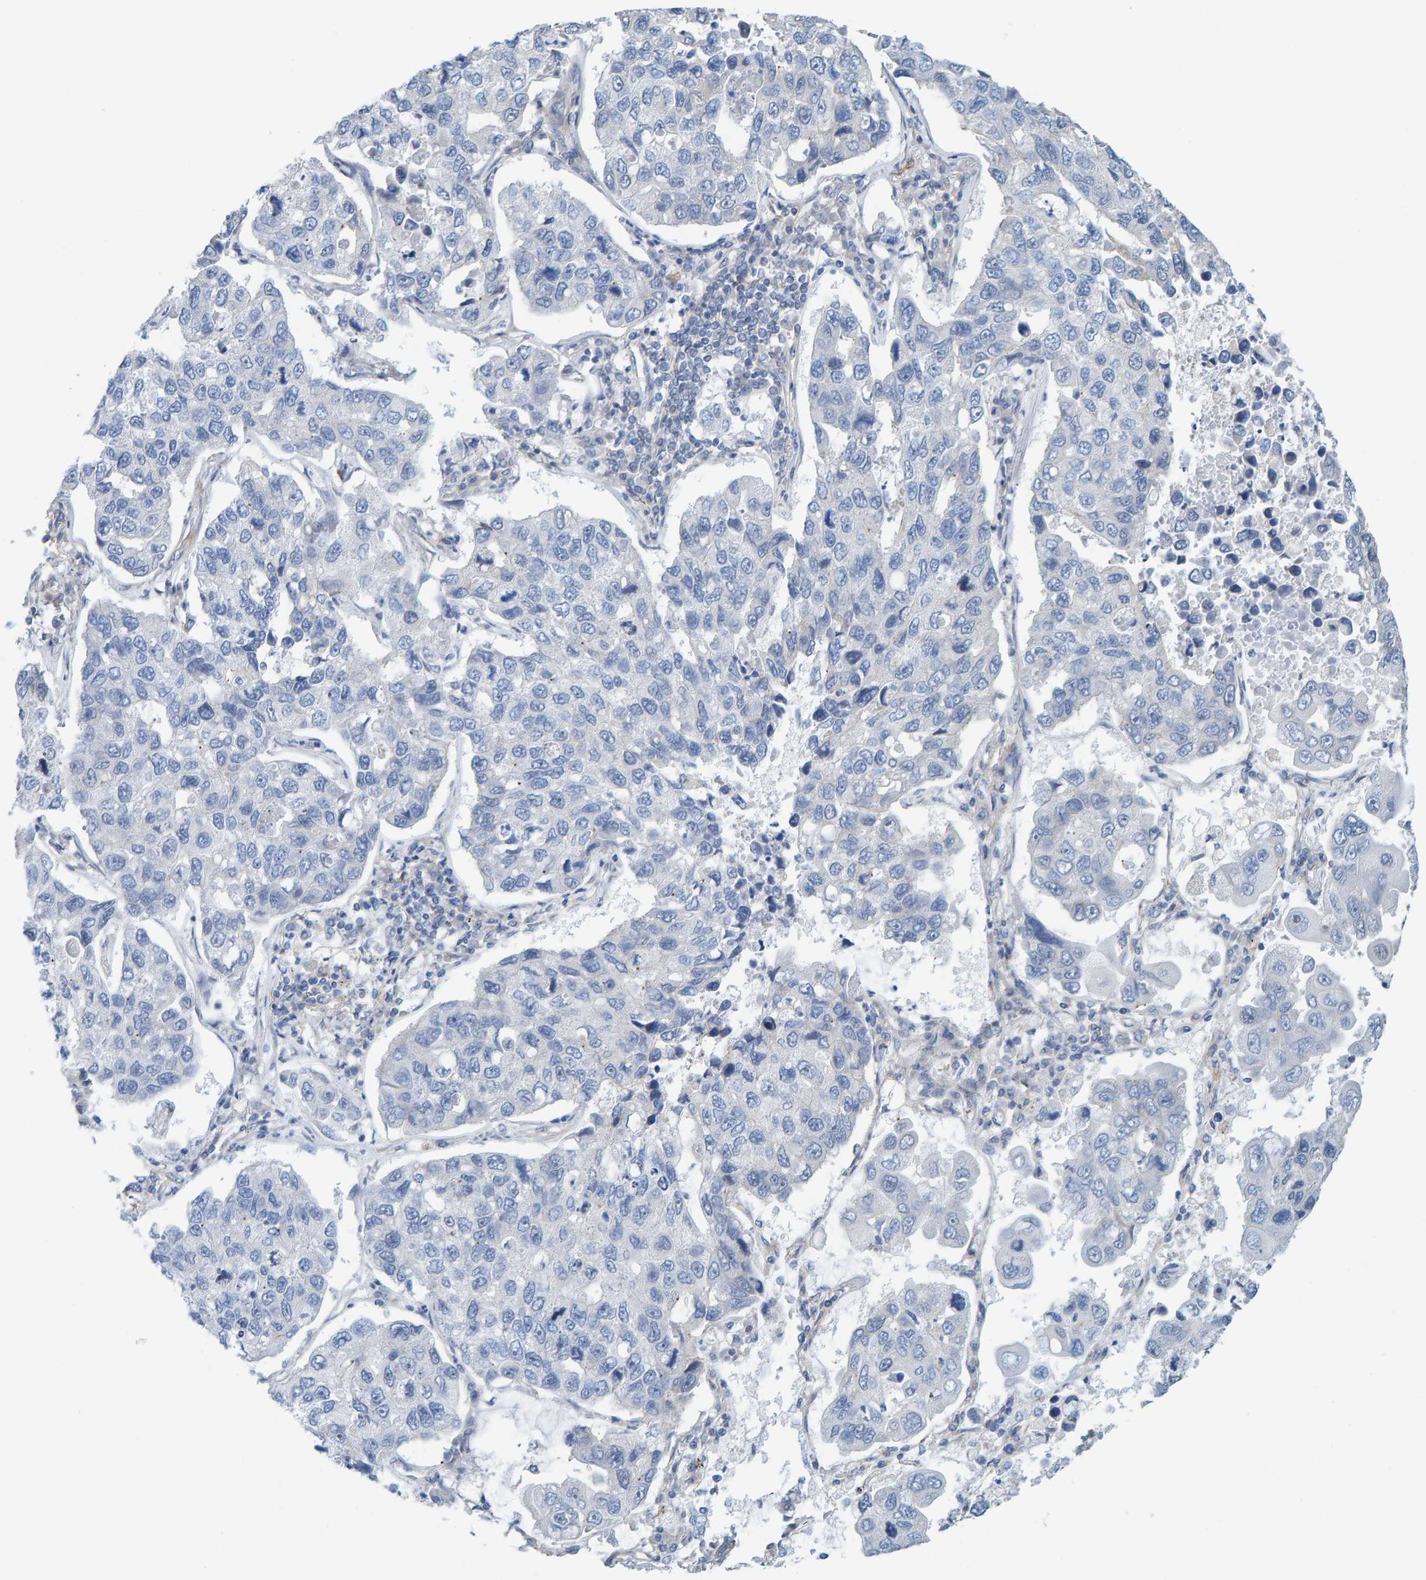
{"staining": {"intensity": "negative", "quantity": "none", "location": "none"}, "tissue": "lung cancer", "cell_type": "Tumor cells", "image_type": "cancer", "snomed": [{"axis": "morphology", "description": "Adenocarcinoma, NOS"}, {"axis": "topography", "description": "Lung"}], "caption": "This is a image of immunohistochemistry staining of adenocarcinoma (lung), which shows no expression in tumor cells. (IHC, brightfield microscopy, high magnification).", "gene": "RGP1", "patient": {"sex": "male", "age": 64}}